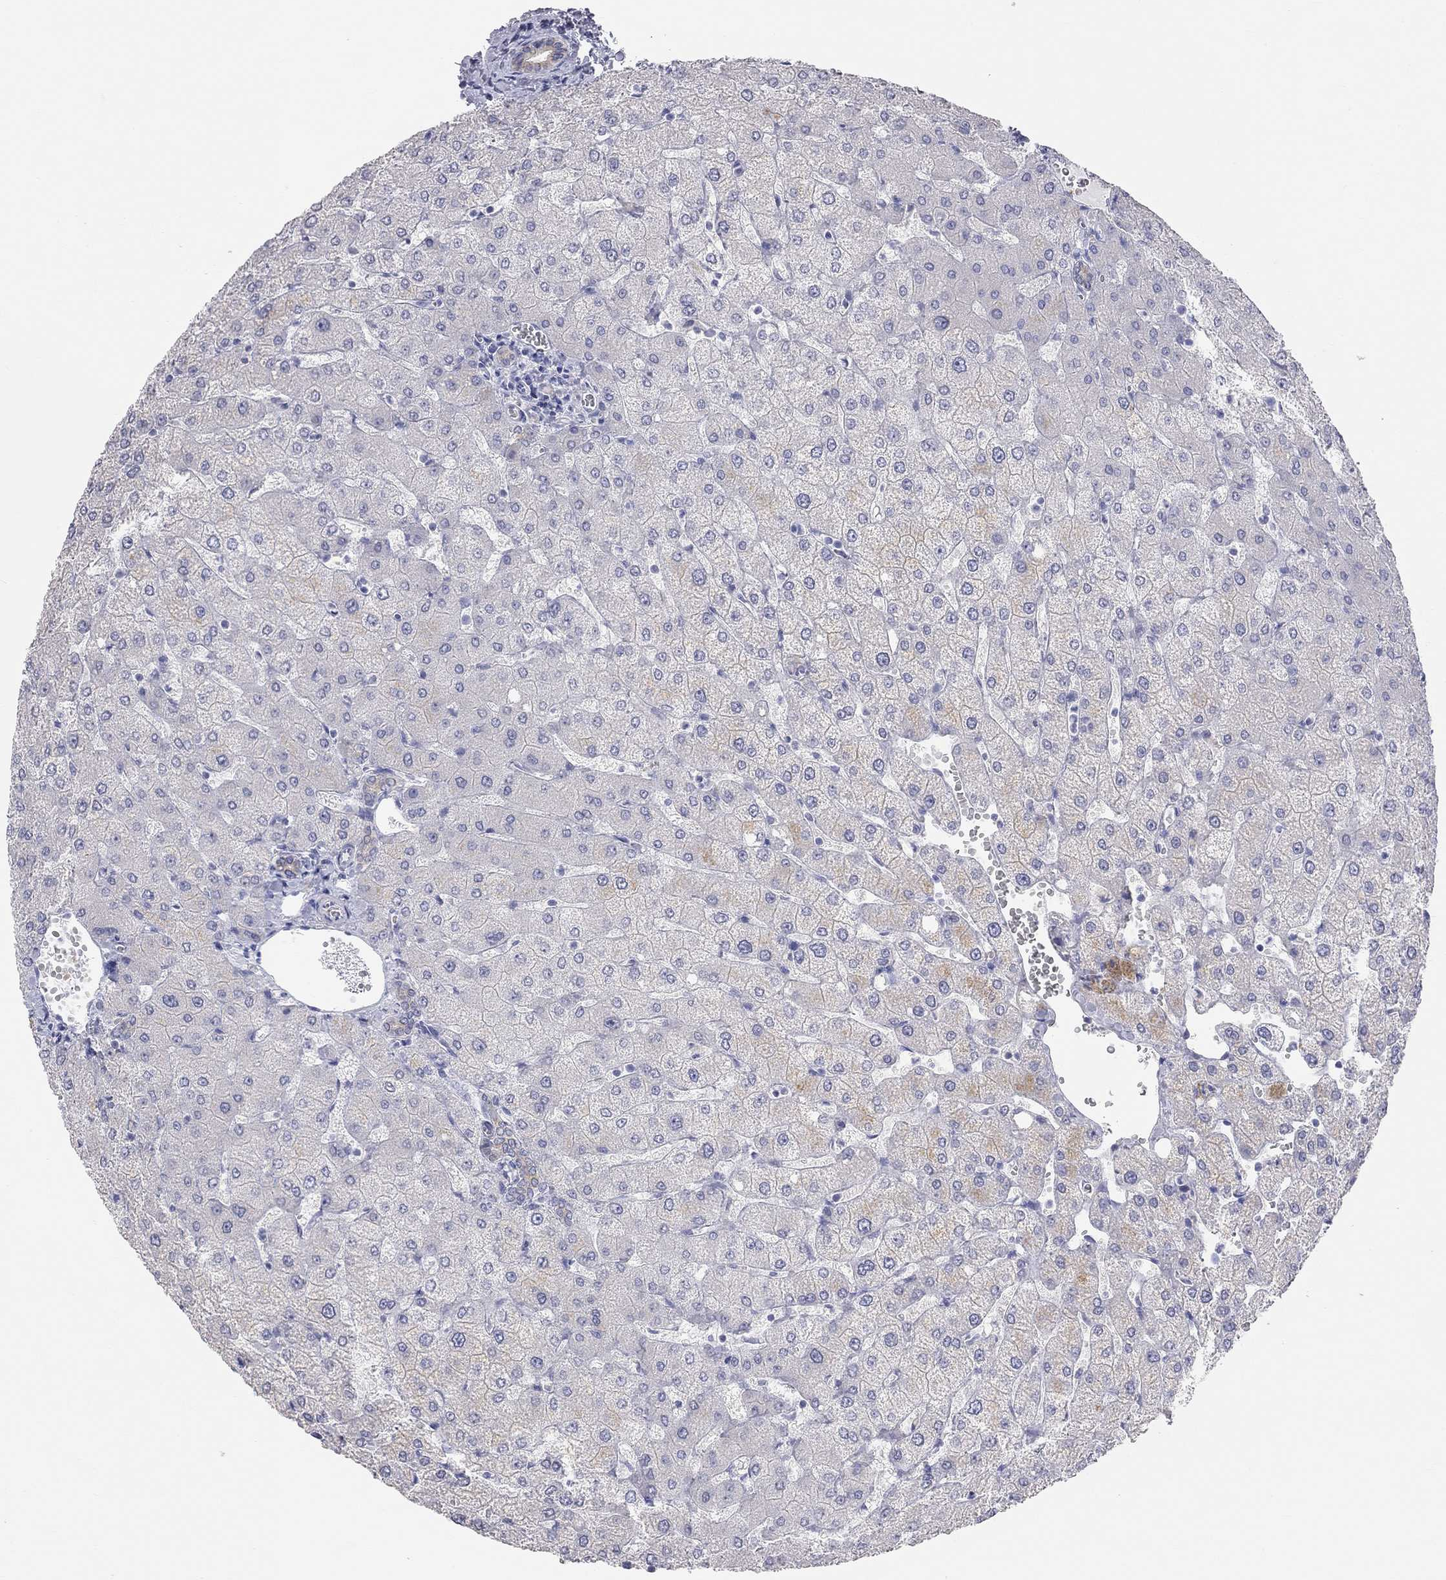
{"staining": {"intensity": "negative", "quantity": "none", "location": "none"}, "tissue": "liver", "cell_type": "Cholangiocytes", "image_type": "normal", "snomed": [{"axis": "morphology", "description": "Normal tissue, NOS"}, {"axis": "topography", "description": "Liver"}], "caption": "This is an IHC histopathology image of normal liver. There is no expression in cholangiocytes.", "gene": "AK8", "patient": {"sex": "female", "age": 54}}